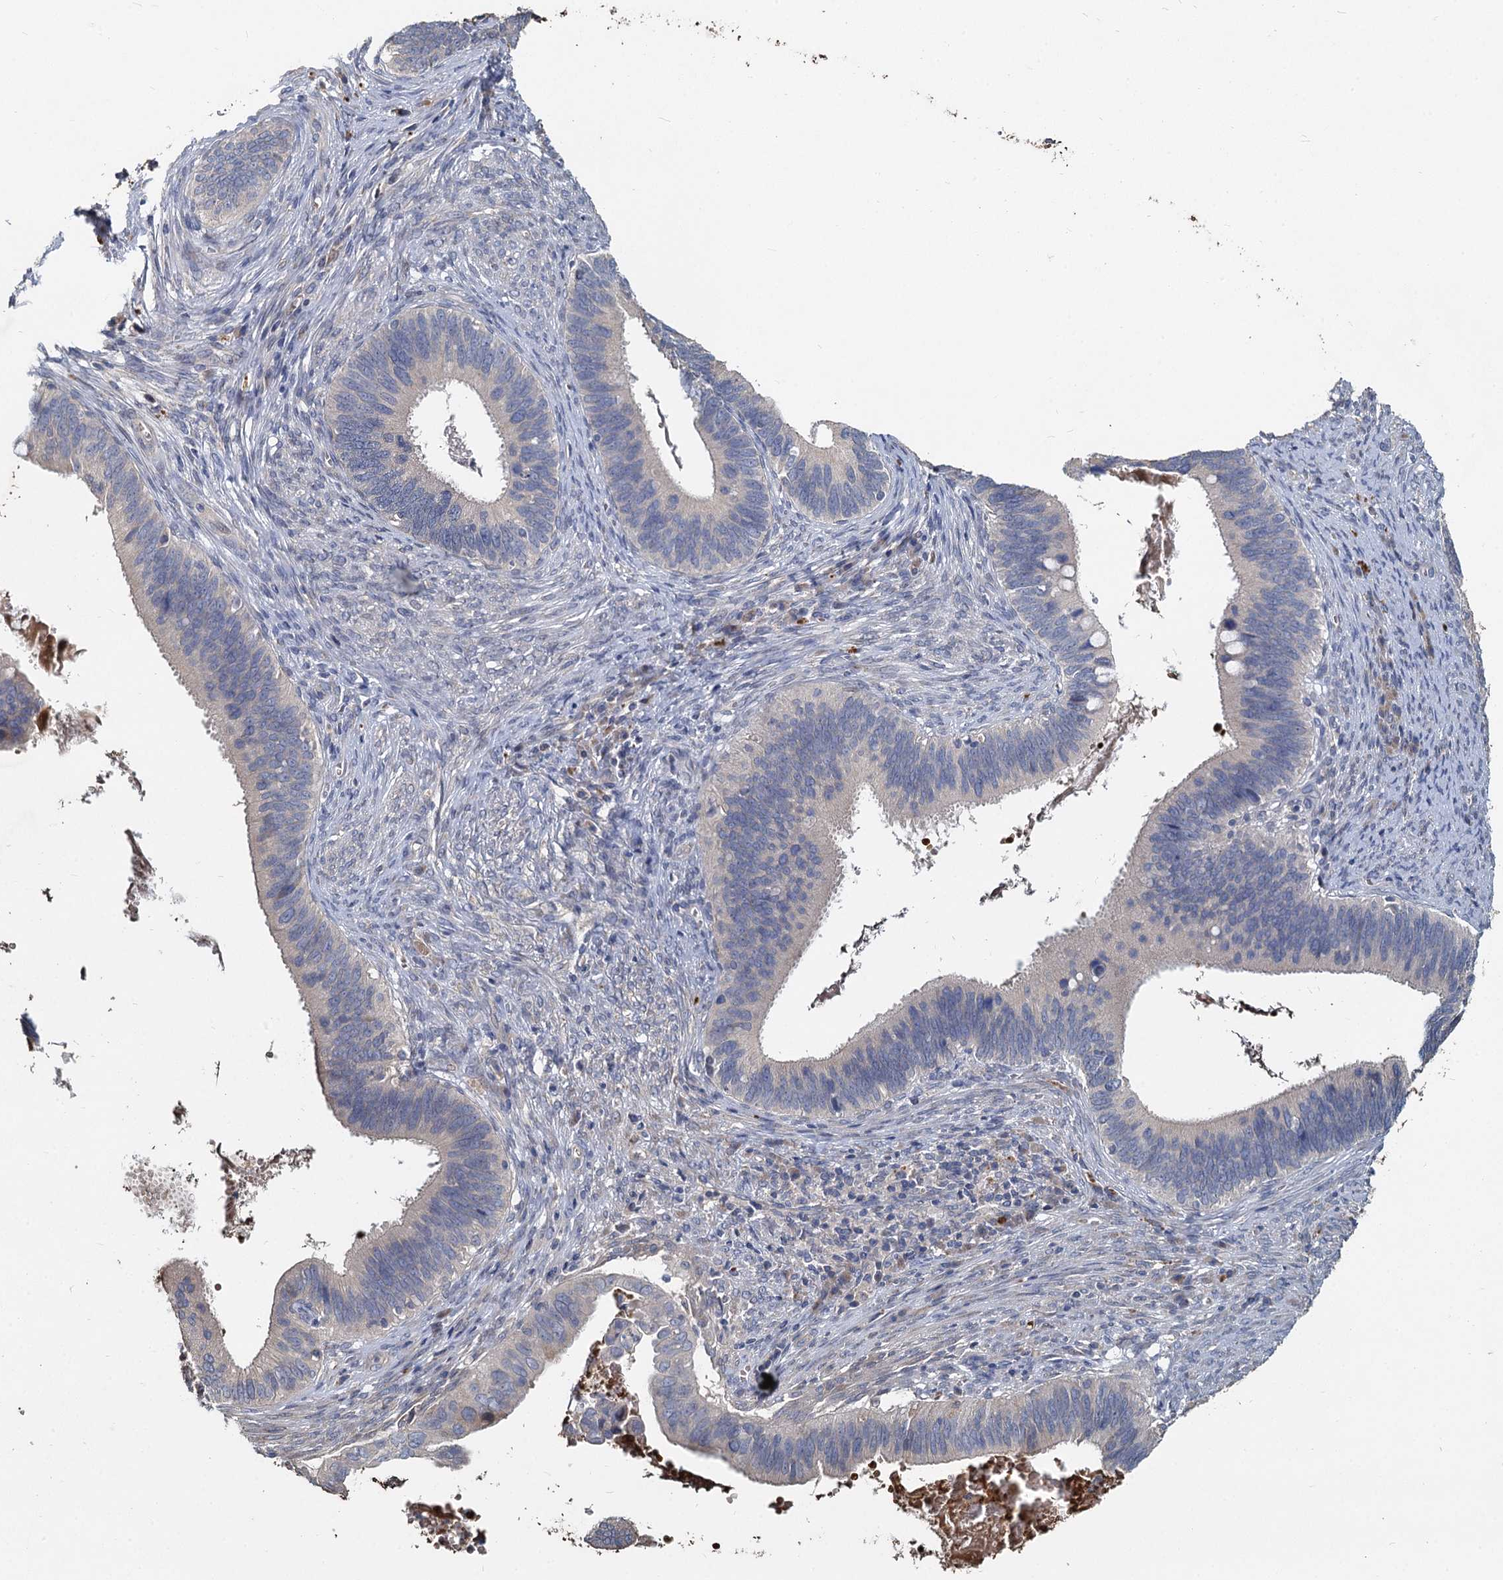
{"staining": {"intensity": "negative", "quantity": "none", "location": "none"}, "tissue": "cervical cancer", "cell_type": "Tumor cells", "image_type": "cancer", "snomed": [{"axis": "morphology", "description": "Adenocarcinoma, NOS"}, {"axis": "topography", "description": "Cervix"}], "caption": "A high-resolution micrograph shows immunohistochemistry (IHC) staining of cervical cancer, which exhibits no significant positivity in tumor cells.", "gene": "TCTN2", "patient": {"sex": "female", "age": 42}}